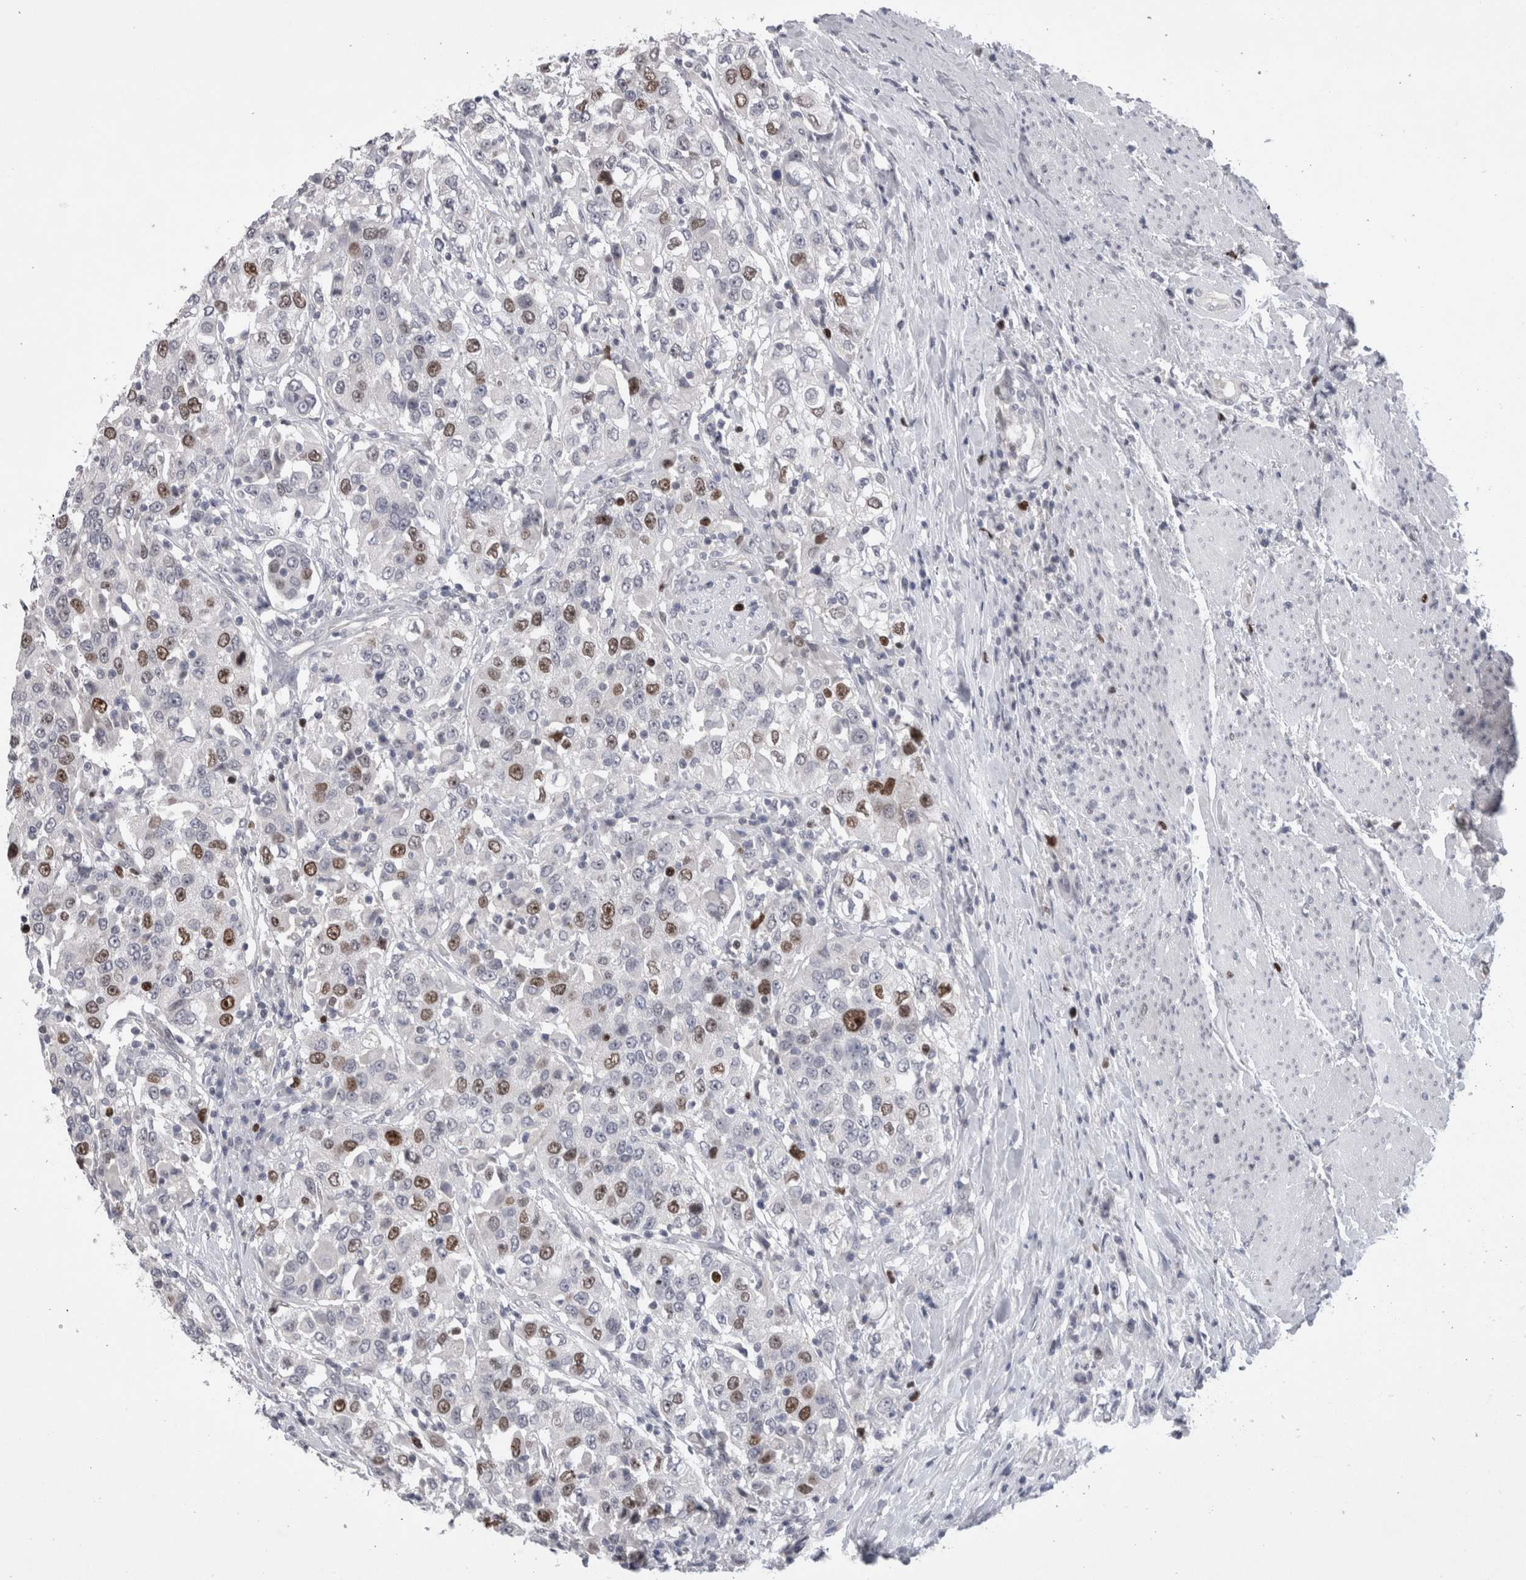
{"staining": {"intensity": "moderate", "quantity": "<25%", "location": "nuclear"}, "tissue": "urothelial cancer", "cell_type": "Tumor cells", "image_type": "cancer", "snomed": [{"axis": "morphology", "description": "Urothelial carcinoma, High grade"}, {"axis": "topography", "description": "Urinary bladder"}], "caption": "Brown immunohistochemical staining in human urothelial carcinoma (high-grade) demonstrates moderate nuclear staining in about <25% of tumor cells.", "gene": "KIF18B", "patient": {"sex": "female", "age": 80}}